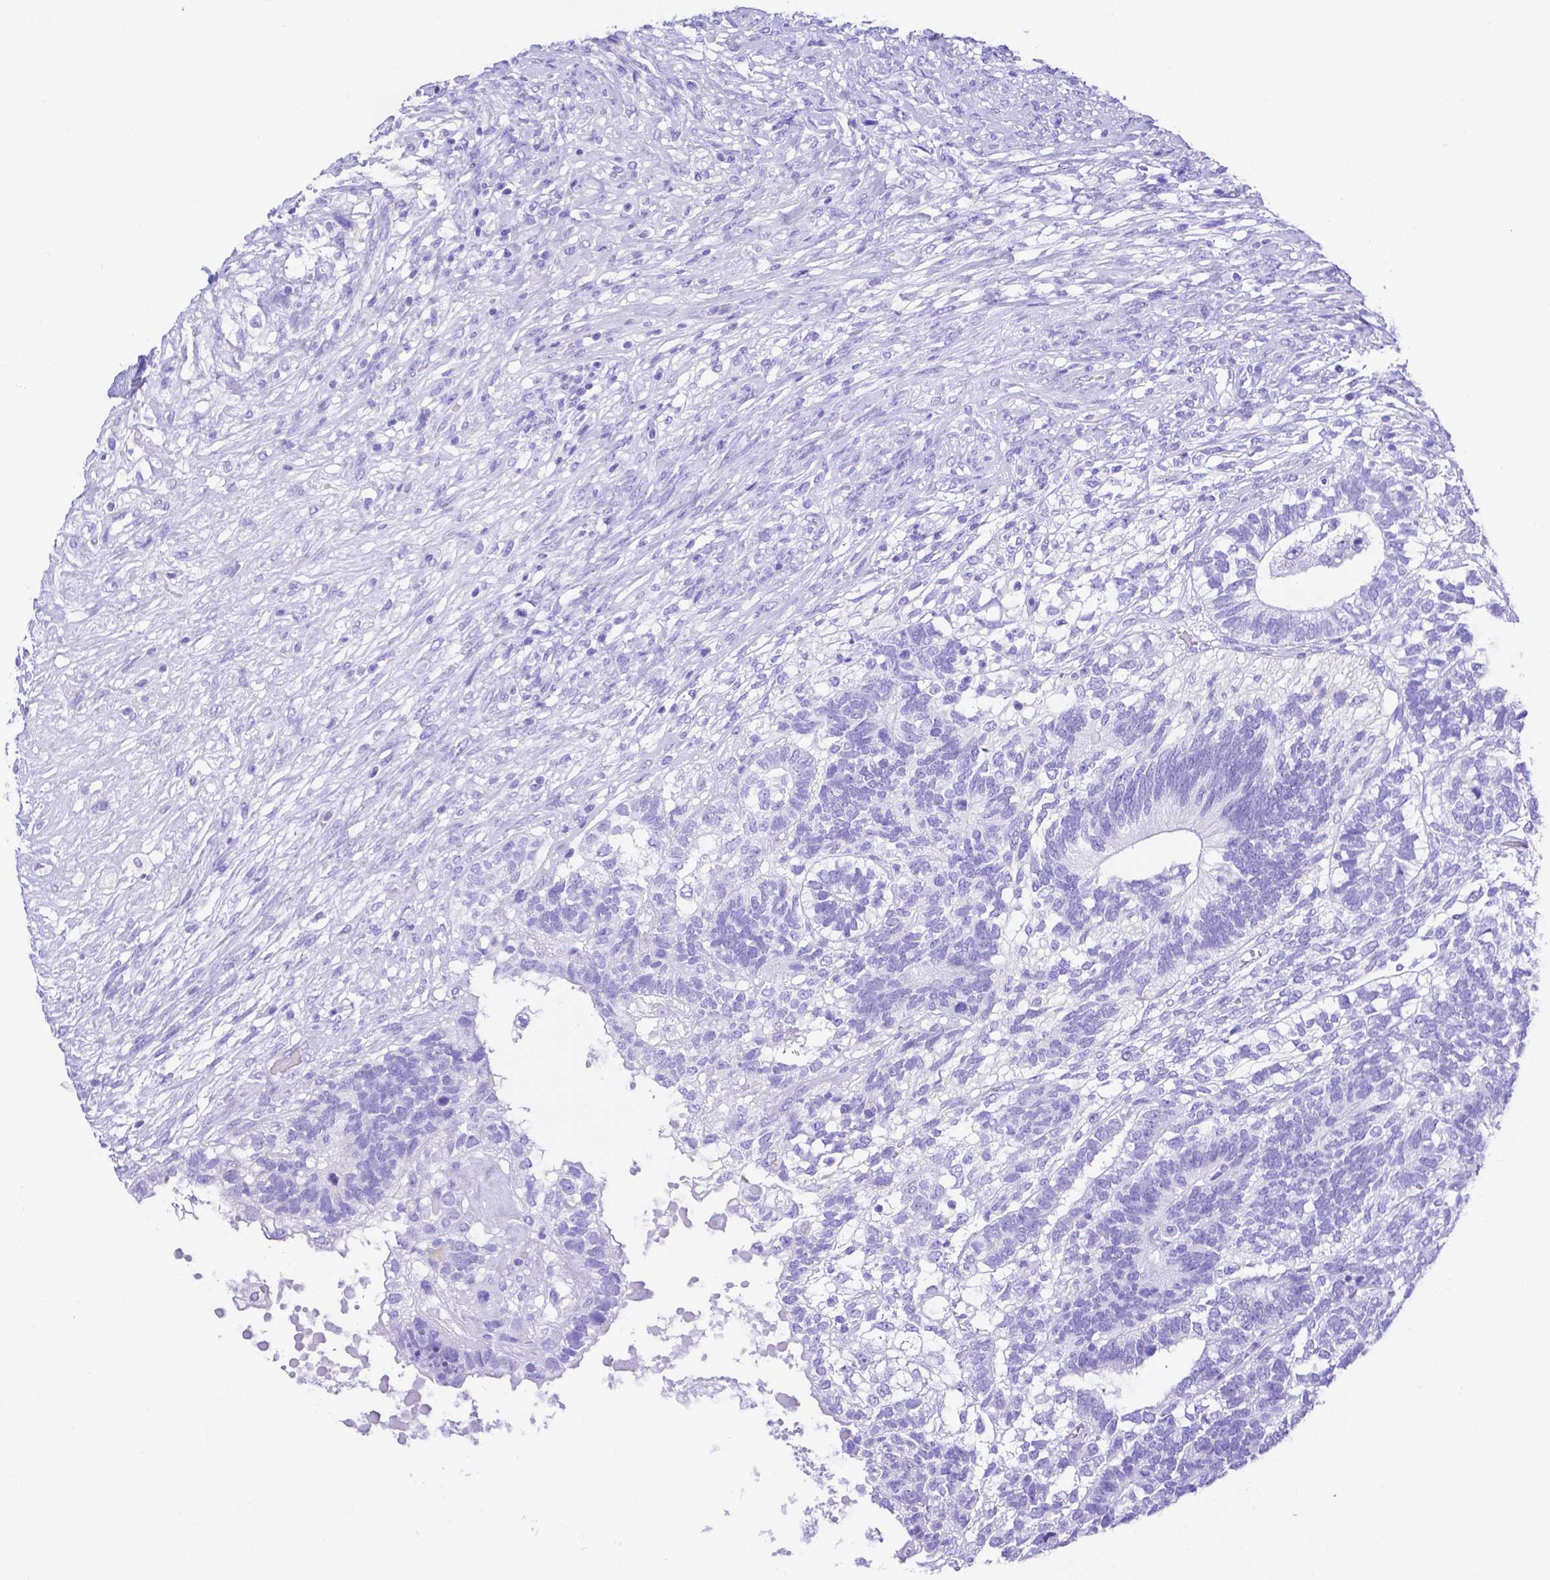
{"staining": {"intensity": "negative", "quantity": "none", "location": "none"}, "tissue": "testis cancer", "cell_type": "Tumor cells", "image_type": "cancer", "snomed": [{"axis": "morphology", "description": "Seminoma, NOS"}, {"axis": "morphology", "description": "Carcinoma, Embryonal, NOS"}, {"axis": "topography", "description": "Testis"}], "caption": "Tumor cells show no significant positivity in testis cancer.", "gene": "SMR3A", "patient": {"sex": "male", "age": 41}}